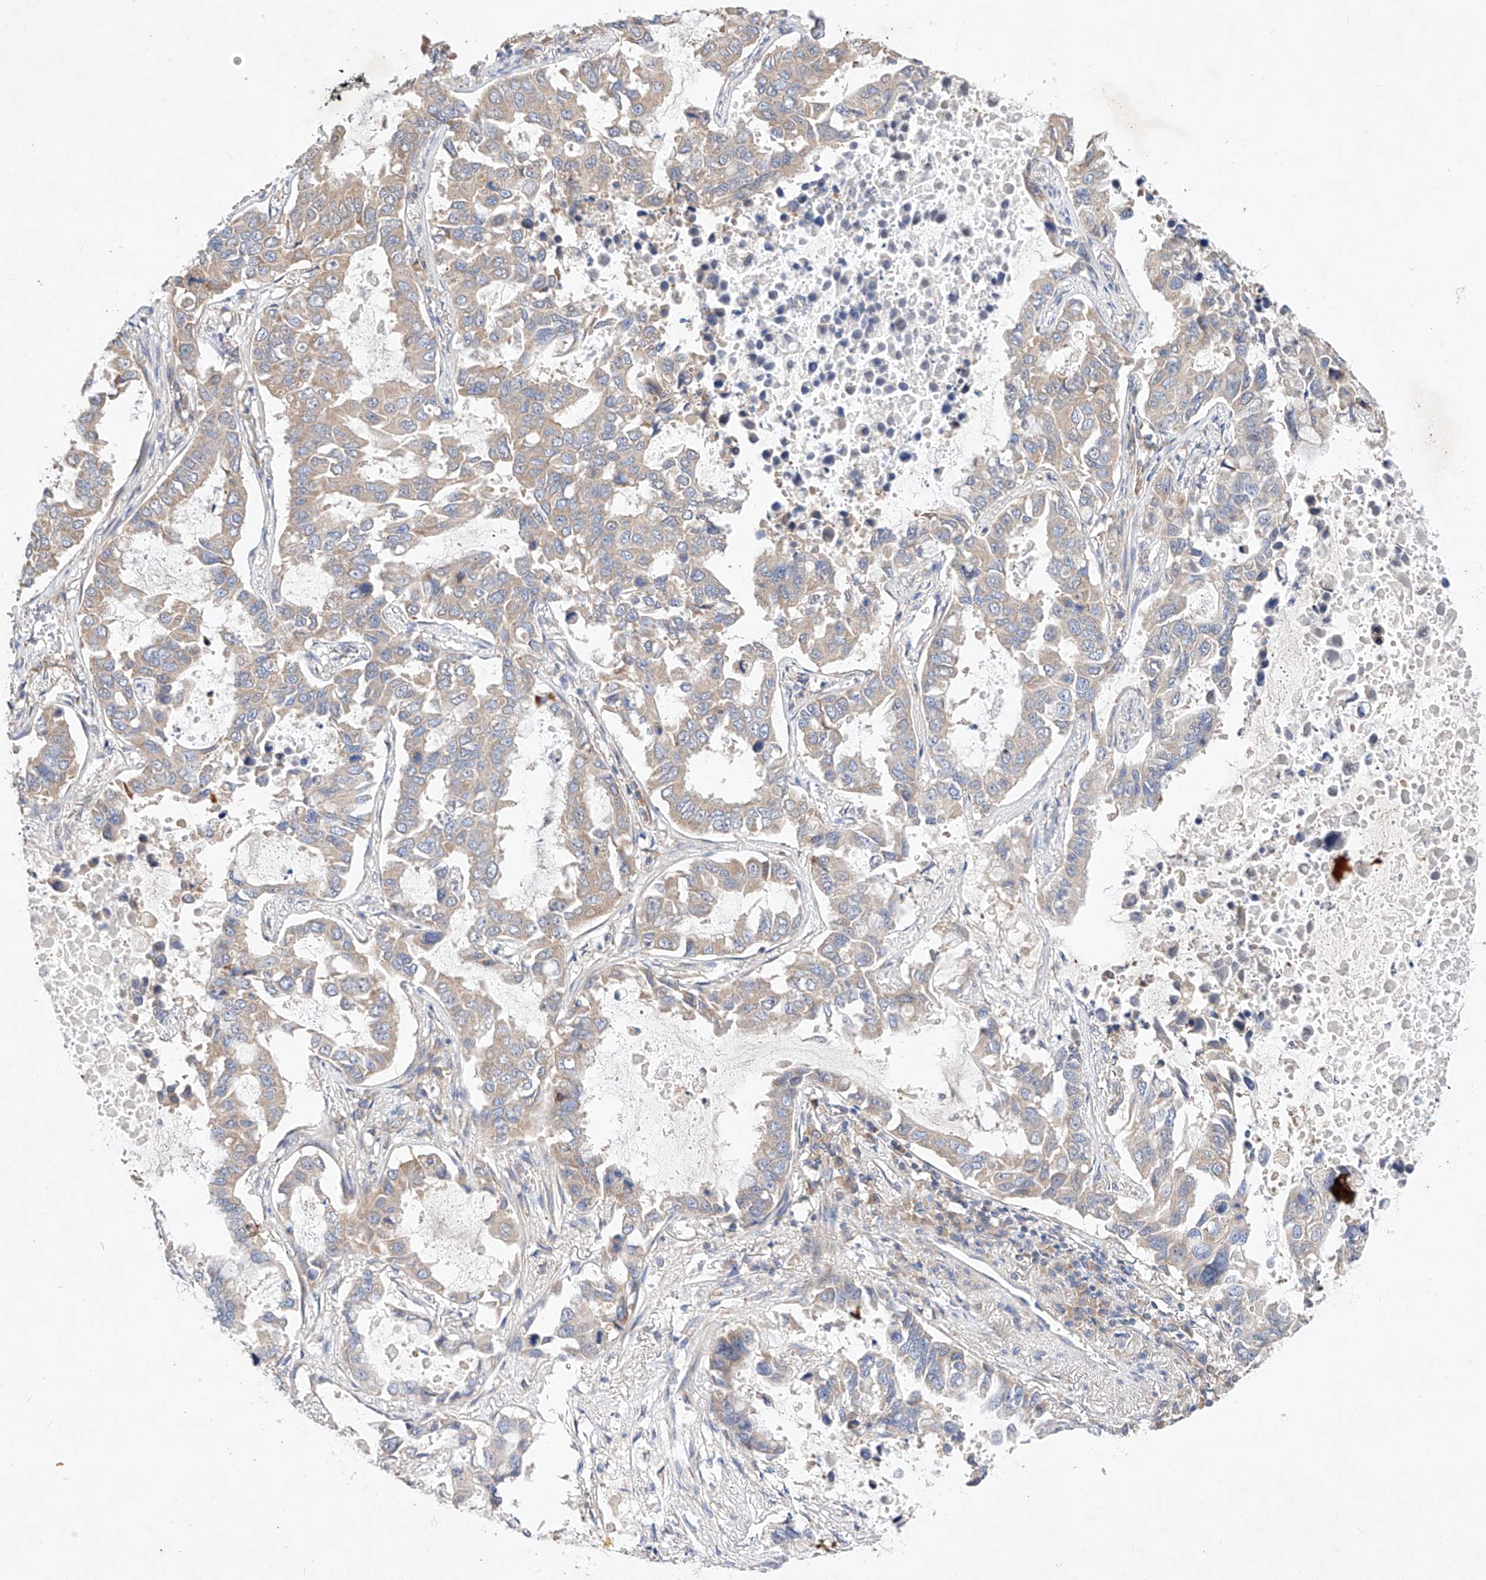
{"staining": {"intensity": "weak", "quantity": "25%-75%", "location": "cytoplasmic/membranous"}, "tissue": "lung cancer", "cell_type": "Tumor cells", "image_type": "cancer", "snomed": [{"axis": "morphology", "description": "Adenocarcinoma, NOS"}, {"axis": "topography", "description": "Lung"}], "caption": "Lung cancer was stained to show a protein in brown. There is low levels of weak cytoplasmic/membranous expression in about 25%-75% of tumor cells.", "gene": "C6orf118", "patient": {"sex": "male", "age": 64}}